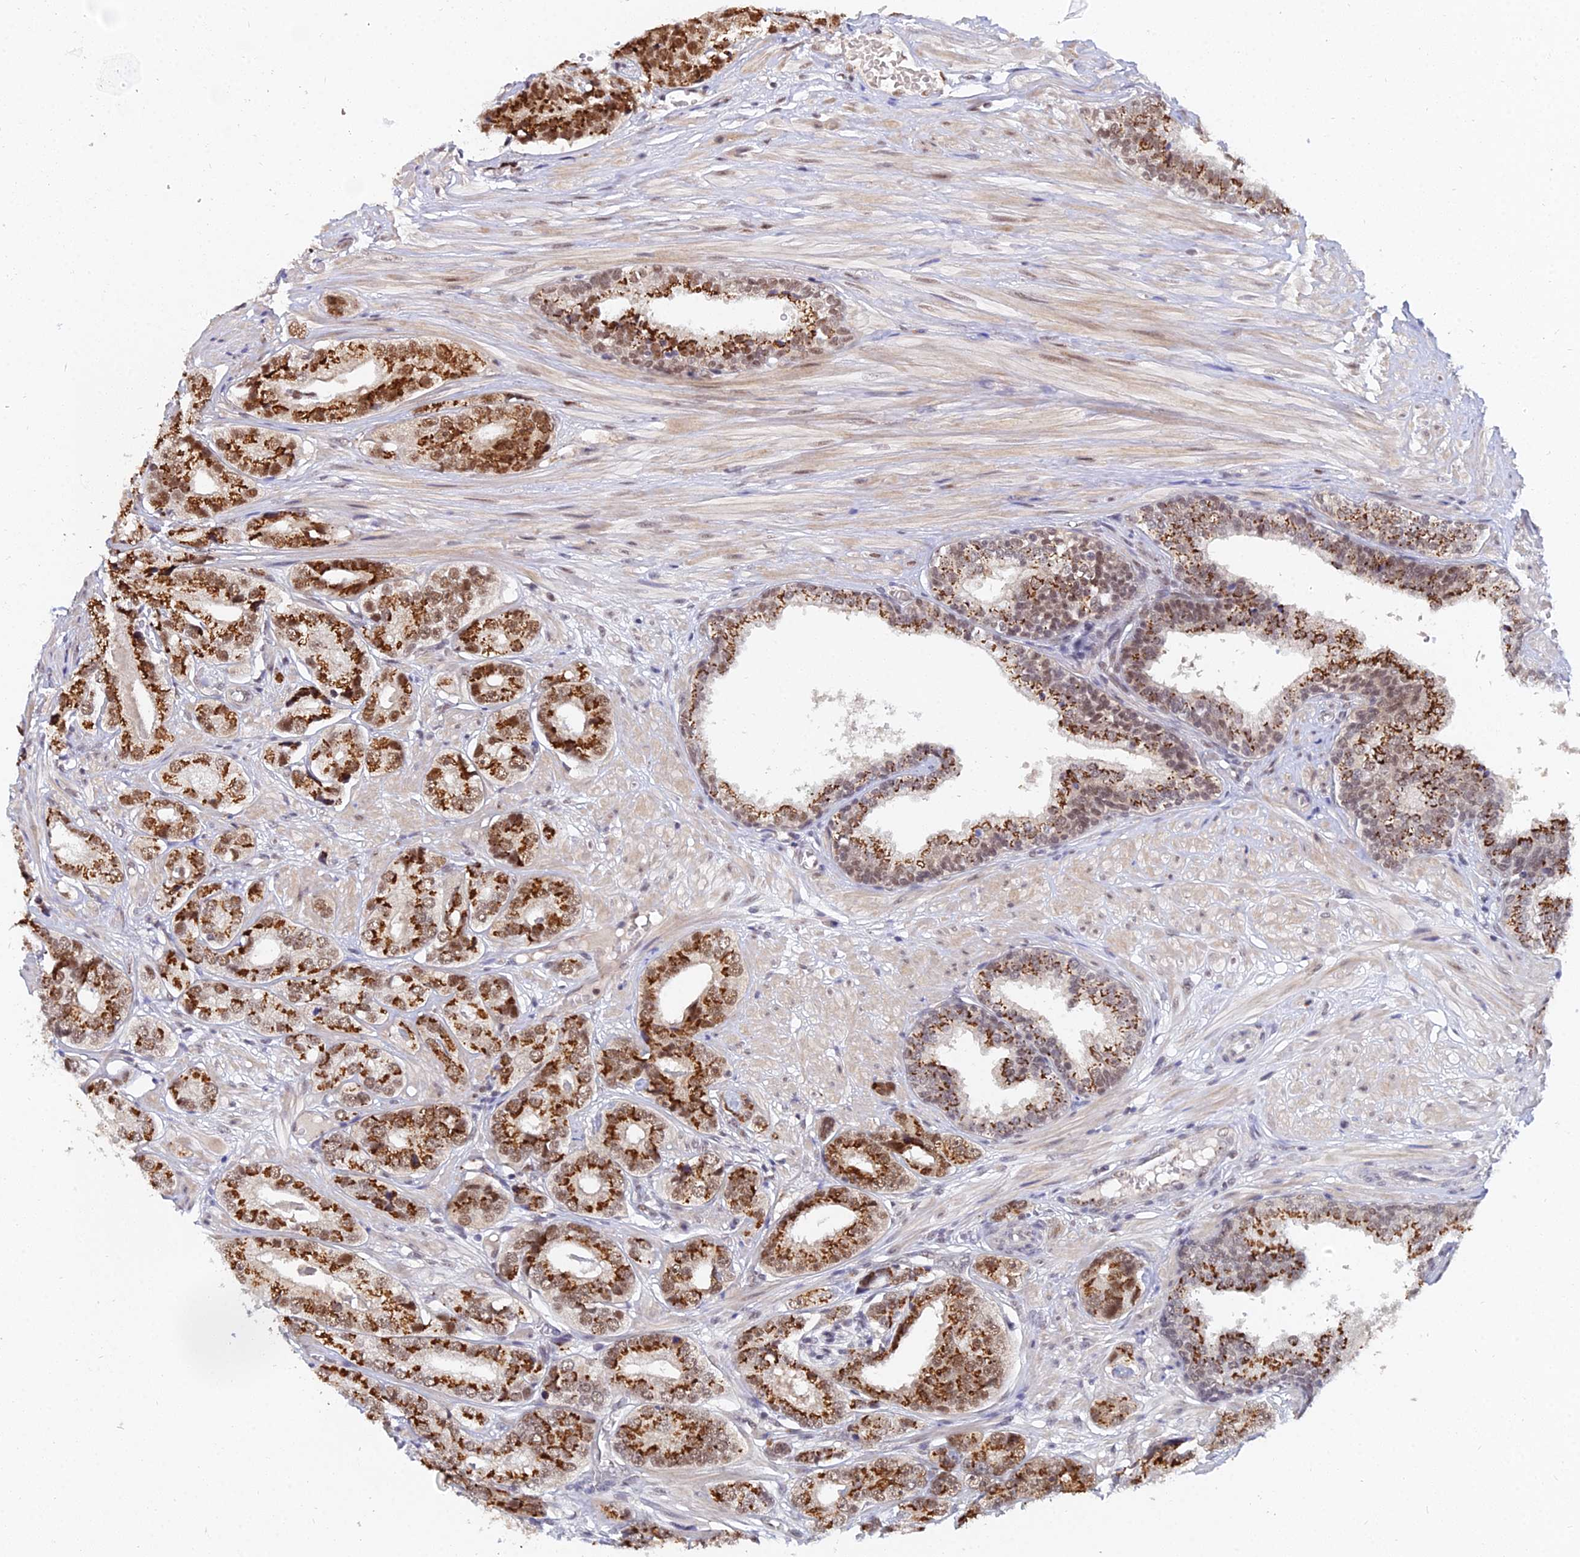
{"staining": {"intensity": "strong", "quantity": ">75%", "location": "cytoplasmic/membranous,nuclear"}, "tissue": "prostate cancer", "cell_type": "Tumor cells", "image_type": "cancer", "snomed": [{"axis": "morphology", "description": "Adenocarcinoma, High grade"}, {"axis": "topography", "description": "Prostate"}], "caption": "A brown stain highlights strong cytoplasmic/membranous and nuclear expression of a protein in human prostate cancer (adenocarcinoma (high-grade)) tumor cells.", "gene": "THOC3", "patient": {"sex": "male", "age": 71}}